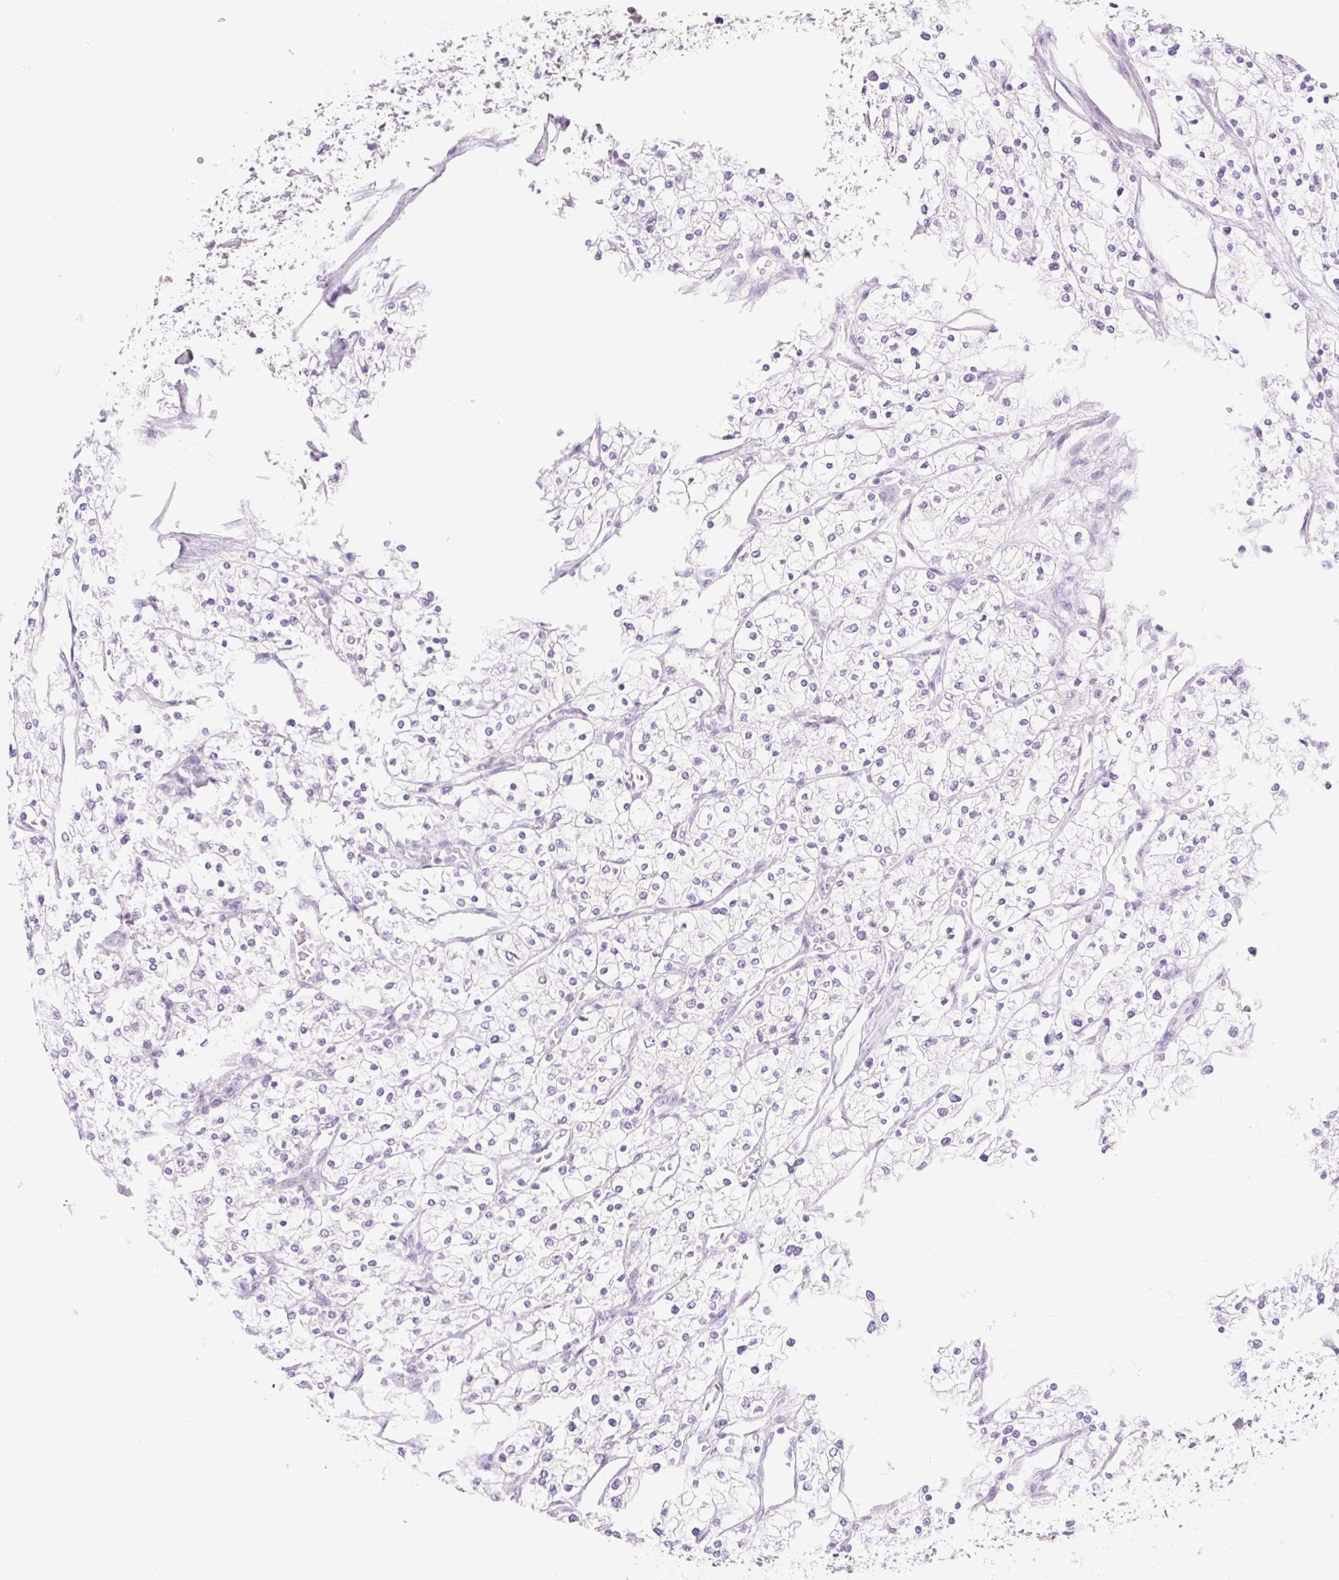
{"staining": {"intensity": "negative", "quantity": "none", "location": "none"}, "tissue": "renal cancer", "cell_type": "Tumor cells", "image_type": "cancer", "snomed": [{"axis": "morphology", "description": "Adenocarcinoma, NOS"}, {"axis": "topography", "description": "Kidney"}], "caption": "An image of human renal cancer is negative for staining in tumor cells.", "gene": "FOCAD", "patient": {"sex": "male", "age": 80}}